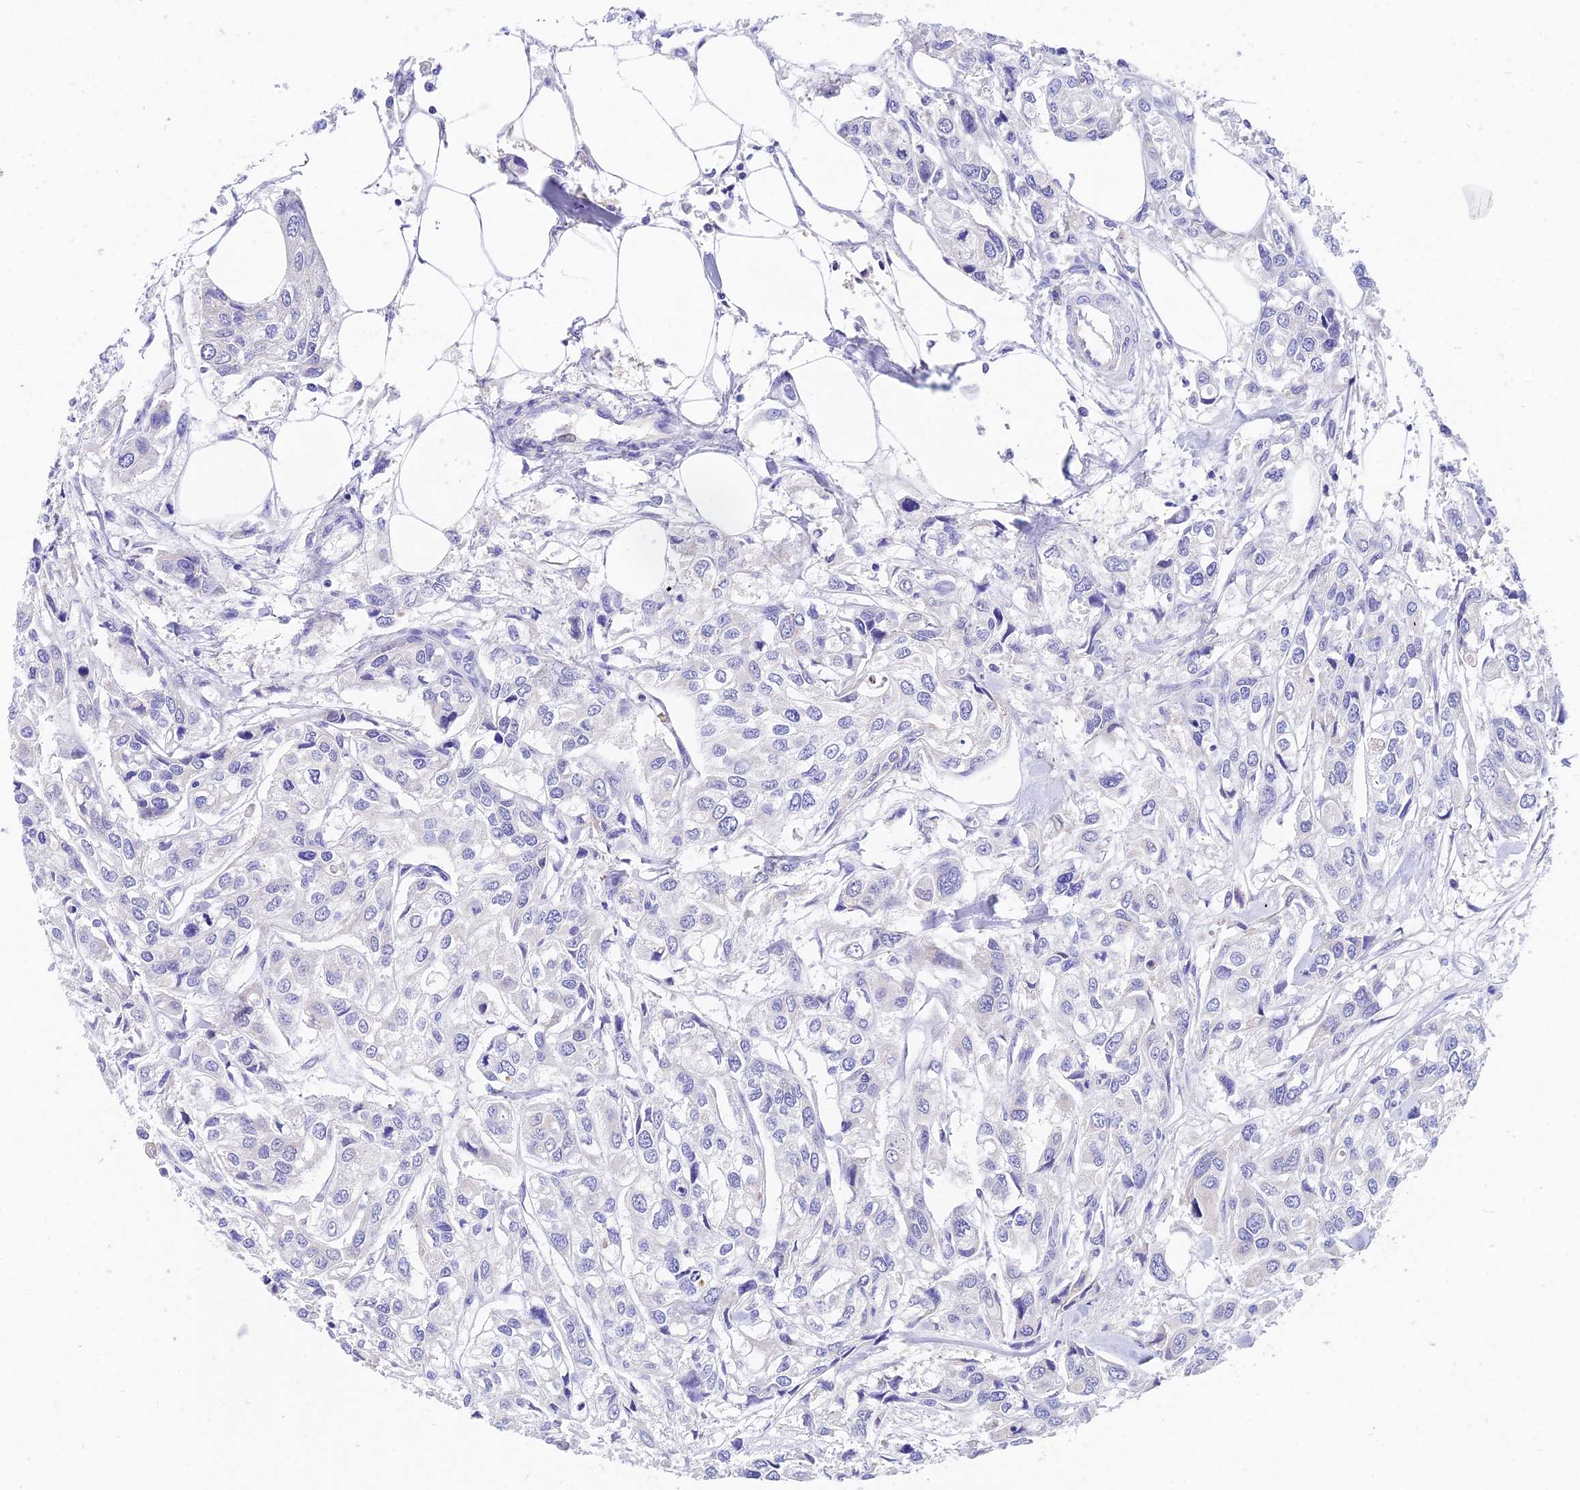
{"staining": {"intensity": "negative", "quantity": "none", "location": "none"}, "tissue": "urothelial cancer", "cell_type": "Tumor cells", "image_type": "cancer", "snomed": [{"axis": "morphology", "description": "Urothelial carcinoma, High grade"}, {"axis": "topography", "description": "Urinary bladder"}], "caption": "Immunohistochemical staining of human urothelial cancer reveals no significant expression in tumor cells.", "gene": "CEP41", "patient": {"sex": "male", "age": 67}}